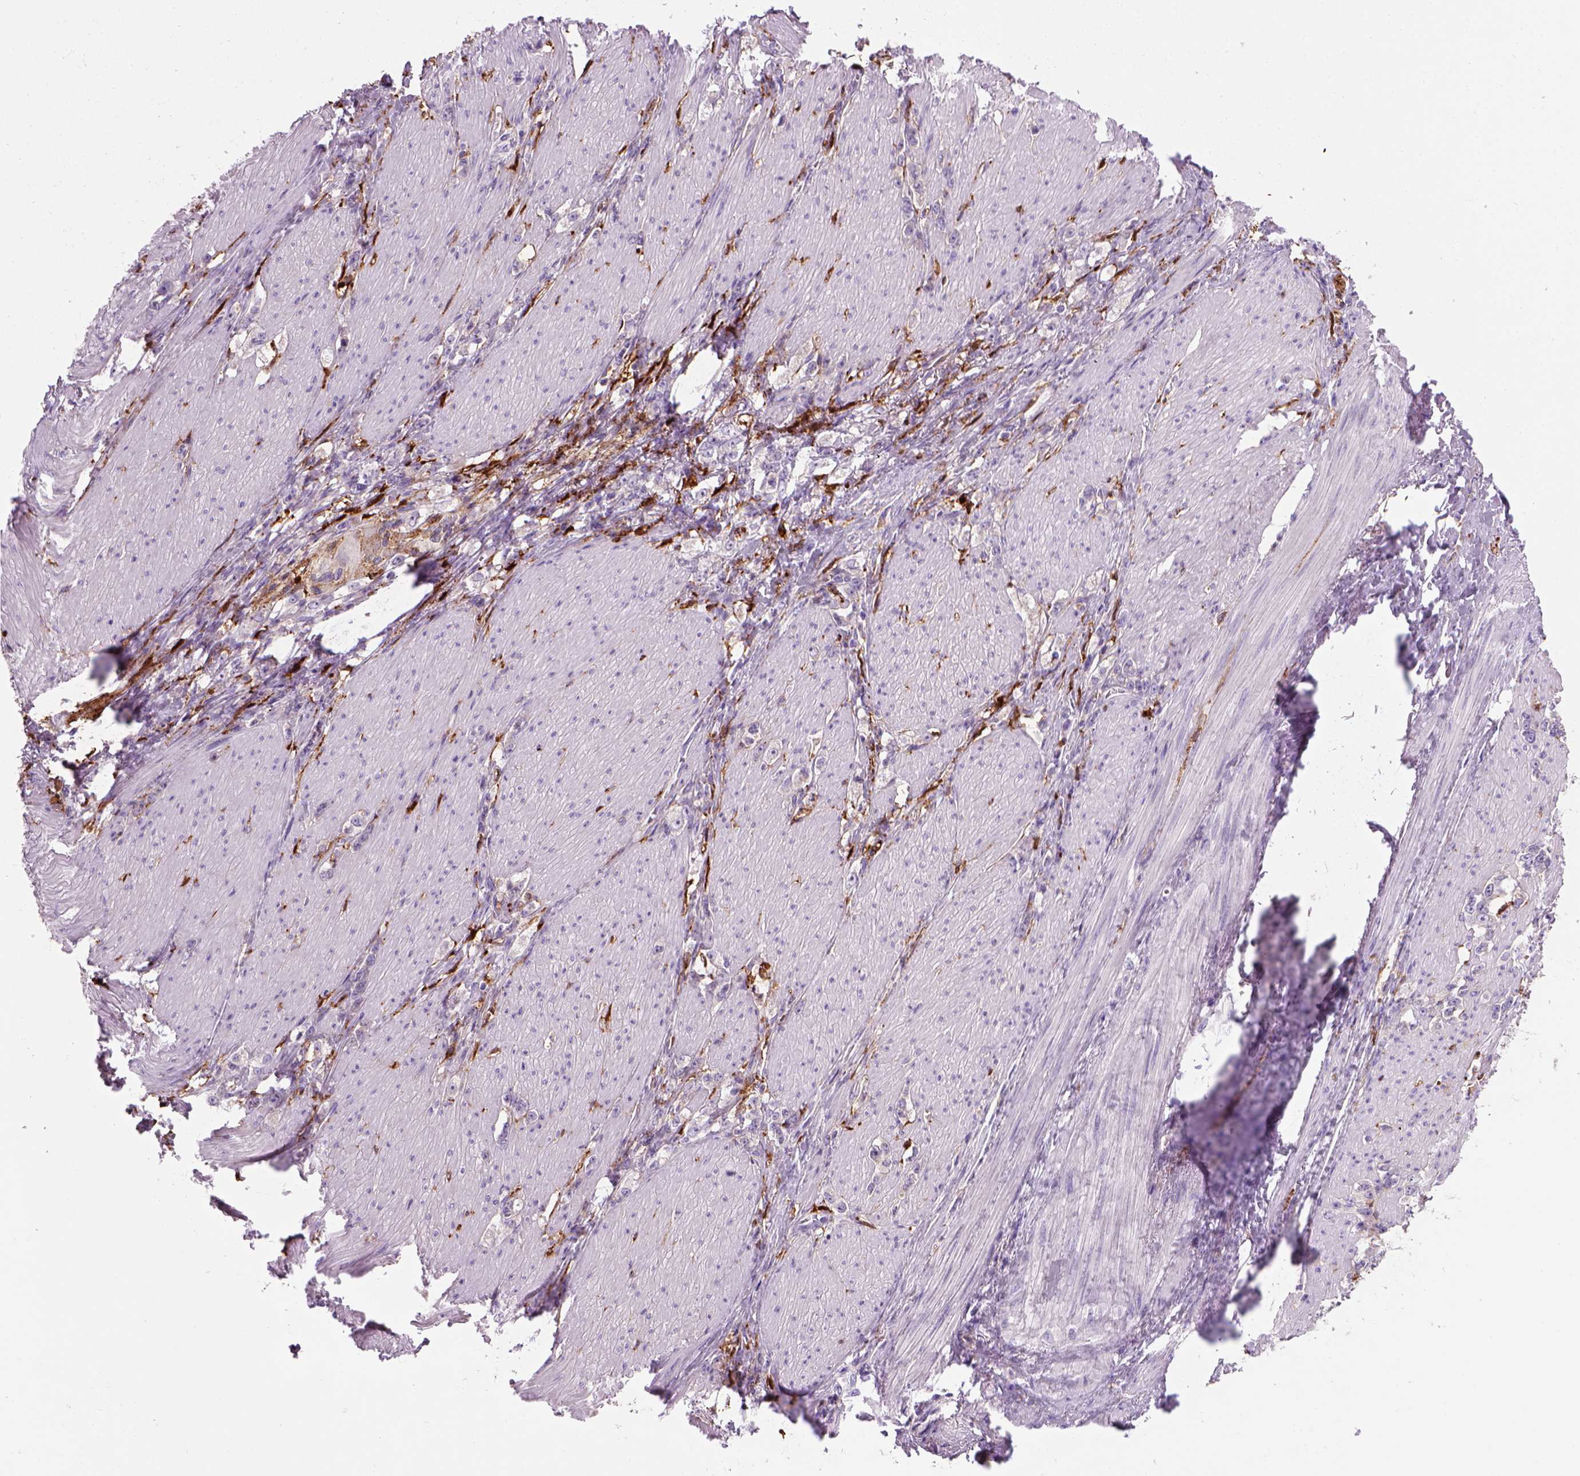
{"staining": {"intensity": "negative", "quantity": "none", "location": "none"}, "tissue": "stomach cancer", "cell_type": "Tumor cells", "image_type": "cancer", "snomed": [{"axis": "morphology", "description": "Adenocarcinoma, NOS"}, {"axis": "topography", "description": "Stomach, lower"}], "caption": "Stomach adenocarcinoma stained for a protein using IHC displays no staining tumor cells.", "gene": "MARCKS", "patient": {"sex": "male", "age": 88}}